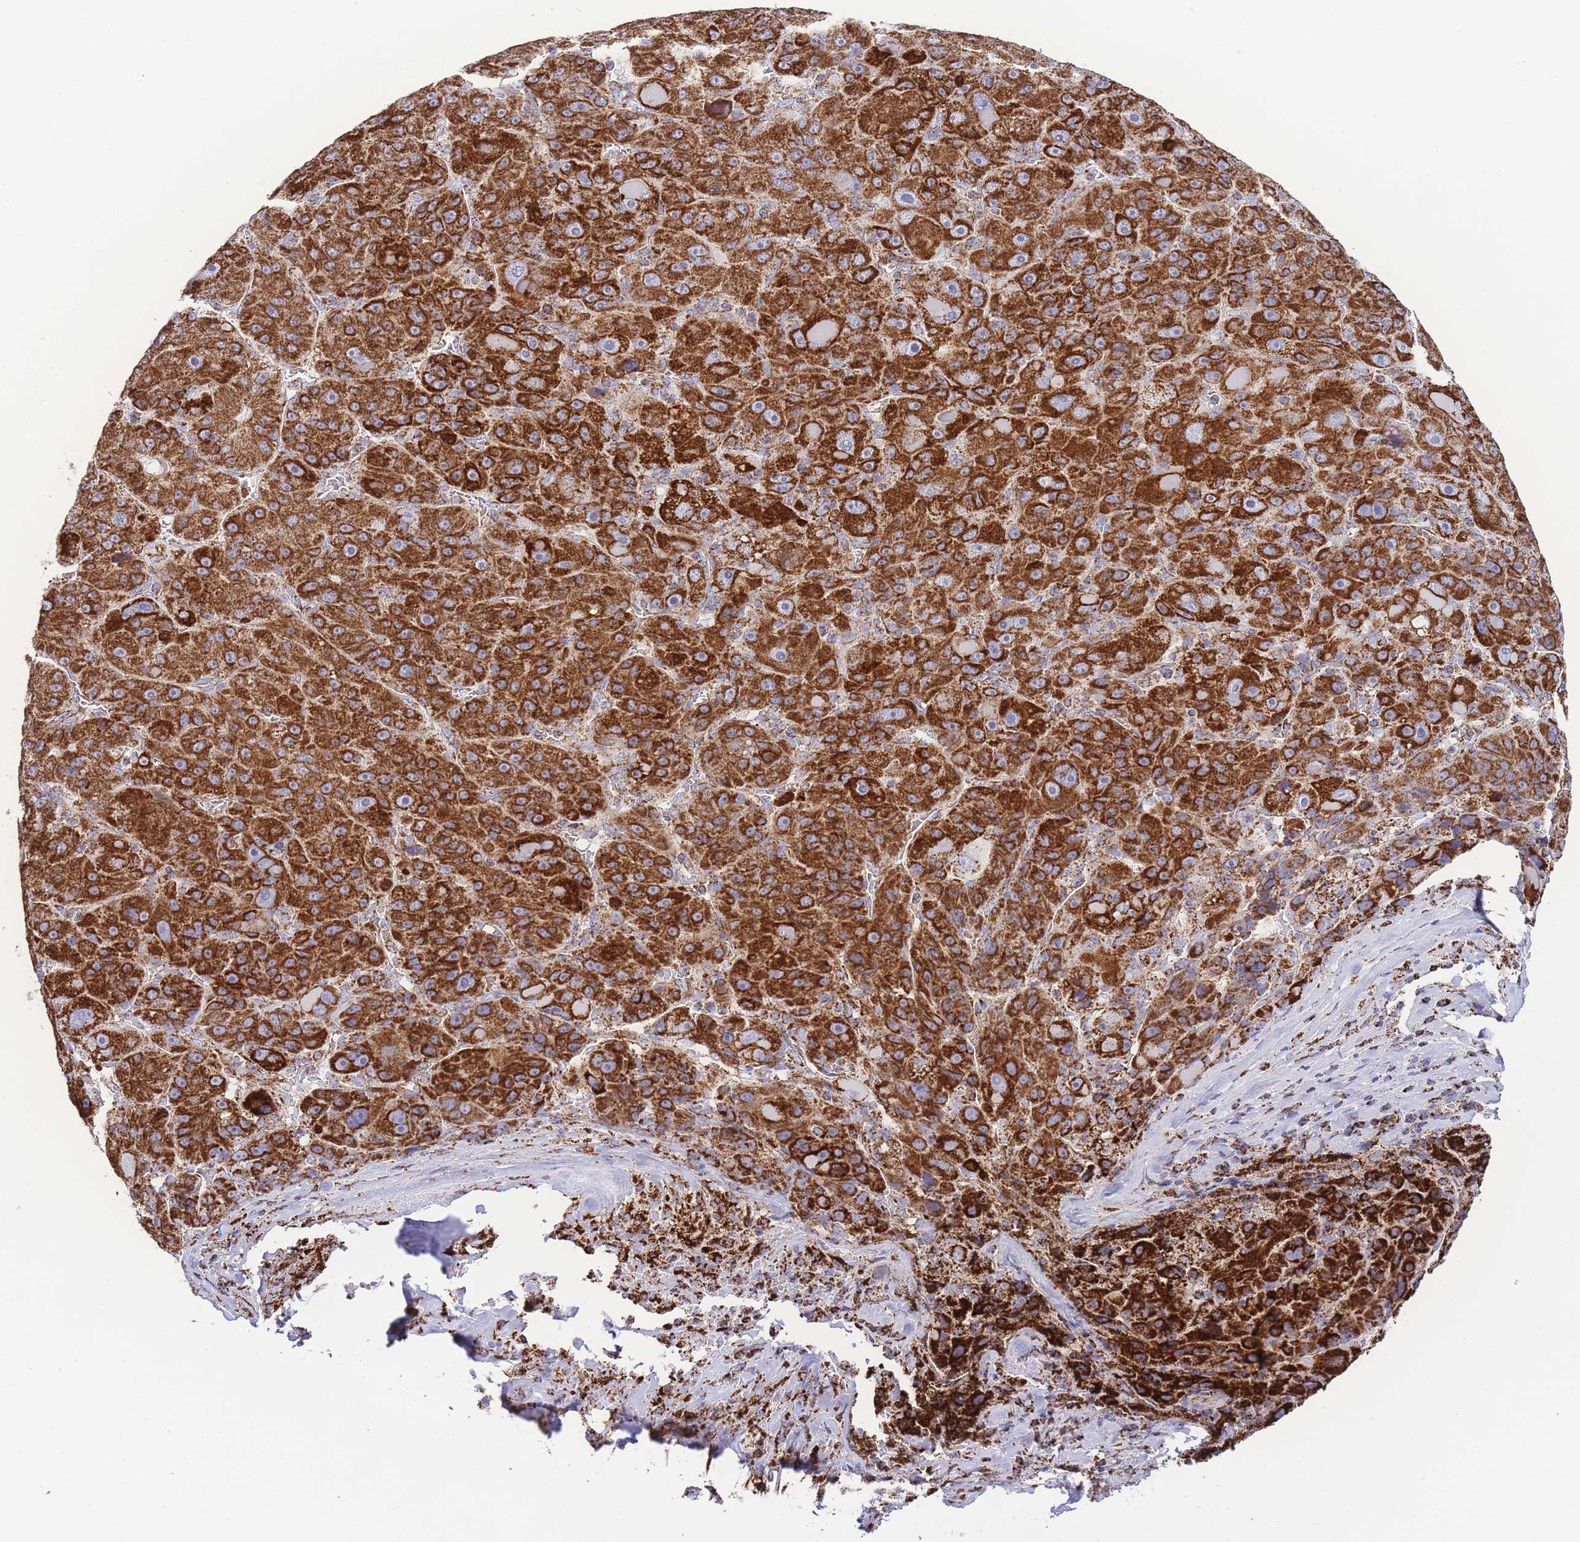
{"staining": {"intensity": "strong", "quantity": ">75%", "location": "cytoplasmic/membranous"}, "tissue": "liver cancer", "cell_type": "Tumor cells", "image_type": "cancer", "snomed": [{"axis": "morphology", "description": "Carcinoma, Hepatocellular, NOS"}, {"axis": "topography", "description": "Liver"}], "caption": "An immunohistochemistry (IHC) photomicrograph of tumor tissue is shown. Protein staining in brown labels strong cytoplasmic/membranous positivity in liver cancer (hepatocellular carcinoma) within tumor cells. Nuclei are stained in blue.", "gene": "GSTM1", "patient": {"sex": "male", "age": 76}}